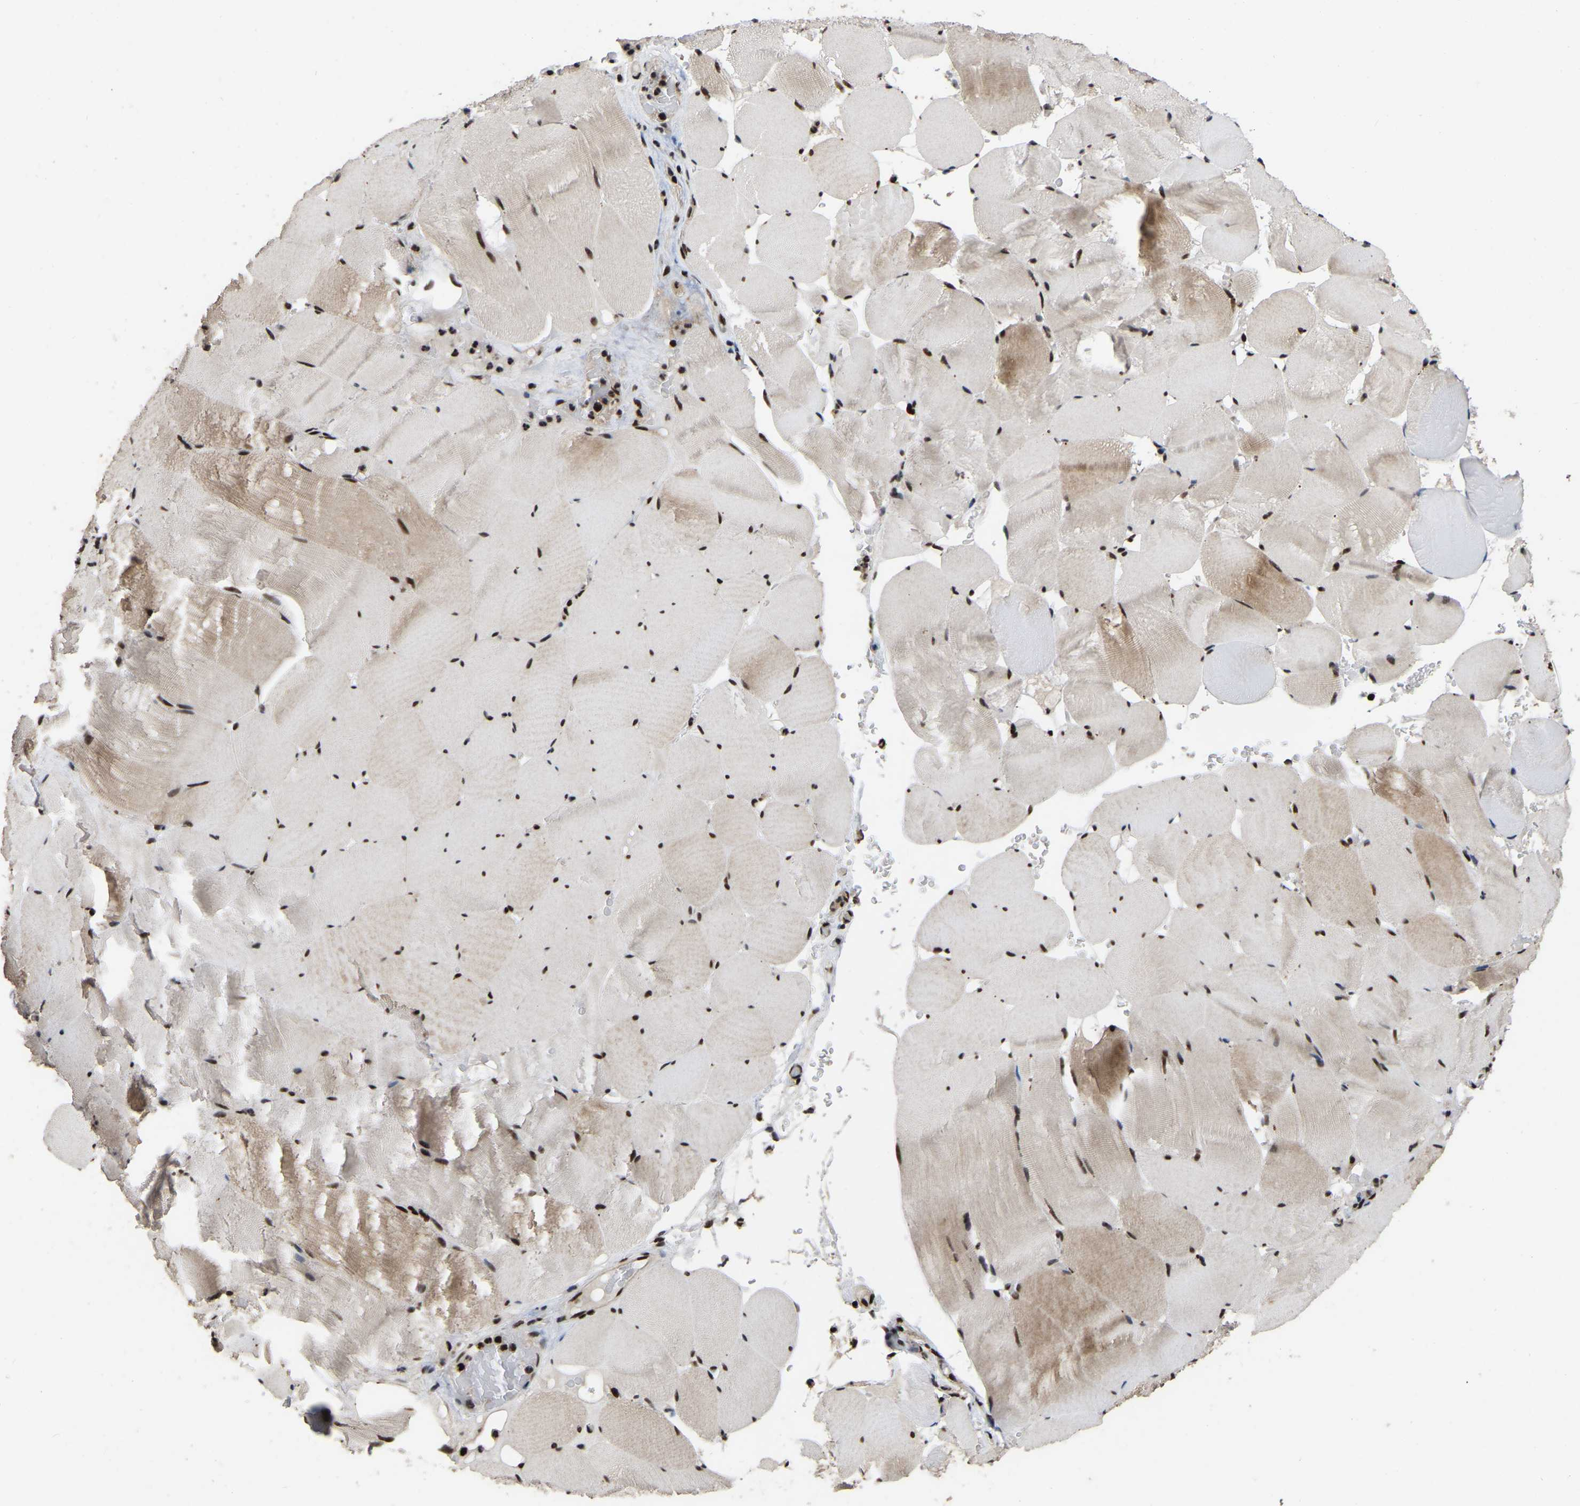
{"staining": {"intensity": "moderate", "quantity": ">75%", "location": "nuclear"}, "tissue": "skeletal muscle", "cell_type": "Myocytes", "image_type": "normal", "snomed": [{"axis": "morphology", "description": "Normal tissue, NOS"}, {"axis": "topography", "description": "Skeletal muscle"}], "caption": "Moderate nuclear expression for a protein is identified in about >75% of myocytes of normal skeletal muscle using immunohistochemistry.", "gene": "TBL1XR1", "patient": {"sex": "male", "age": 62}}